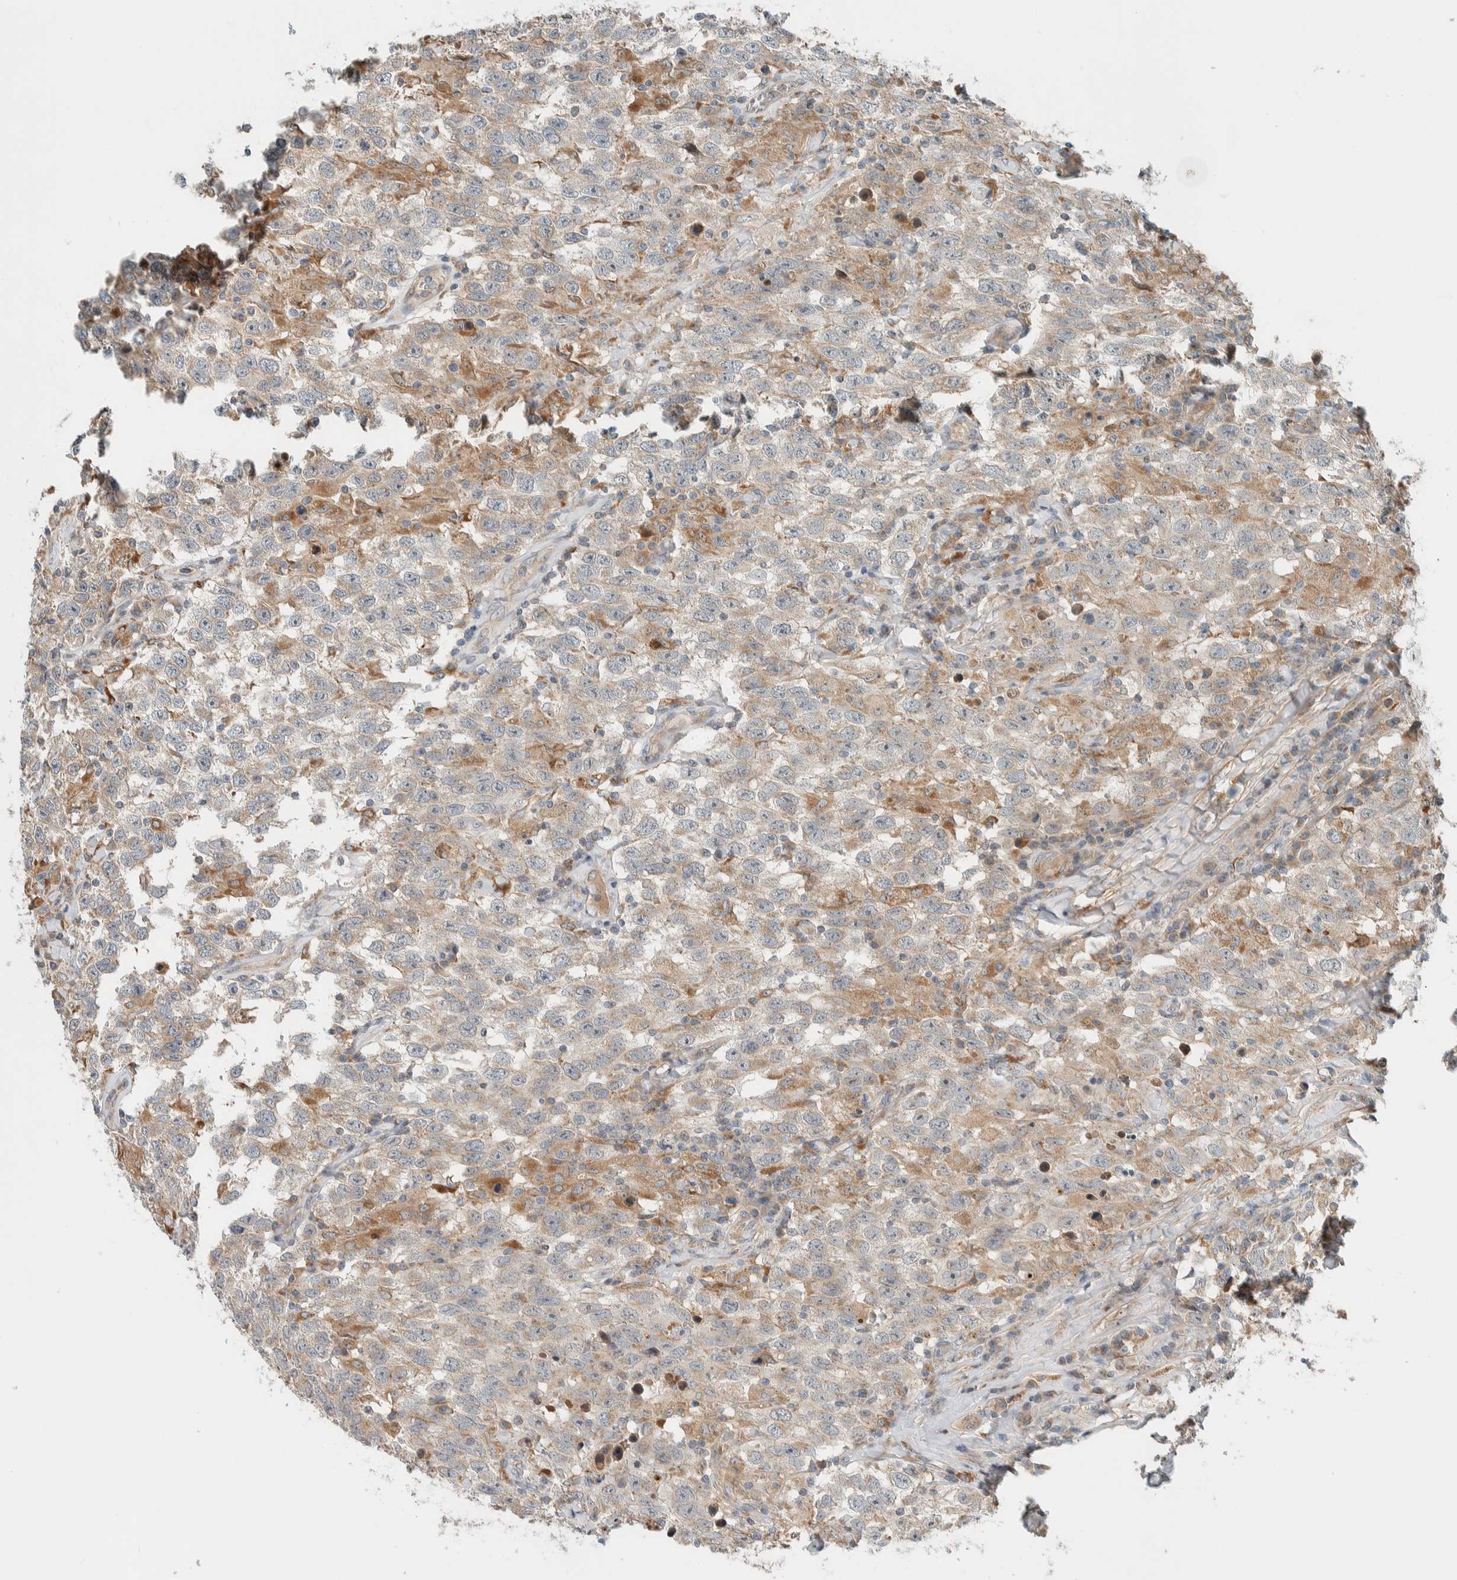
{"staining": {"intensity": "weak", "quantity": ">75%", "location": "cytoplasmic/membranous"}, "tissue": "testis cancer", "cell_type": "Tumor cells", "image_type": "cancer", "snomed": [{"axis": "morphology", "description": "Seminoma, NOS"}, {"axis": "topography", "description": "Testis"}], "caption": "Weak cytoplasmic/membranous protein expression is identified in about >75% of tumor cells in testis cancer.", "gene": "SLFN12L", "patient": {"sex": "male", "age": 41}}